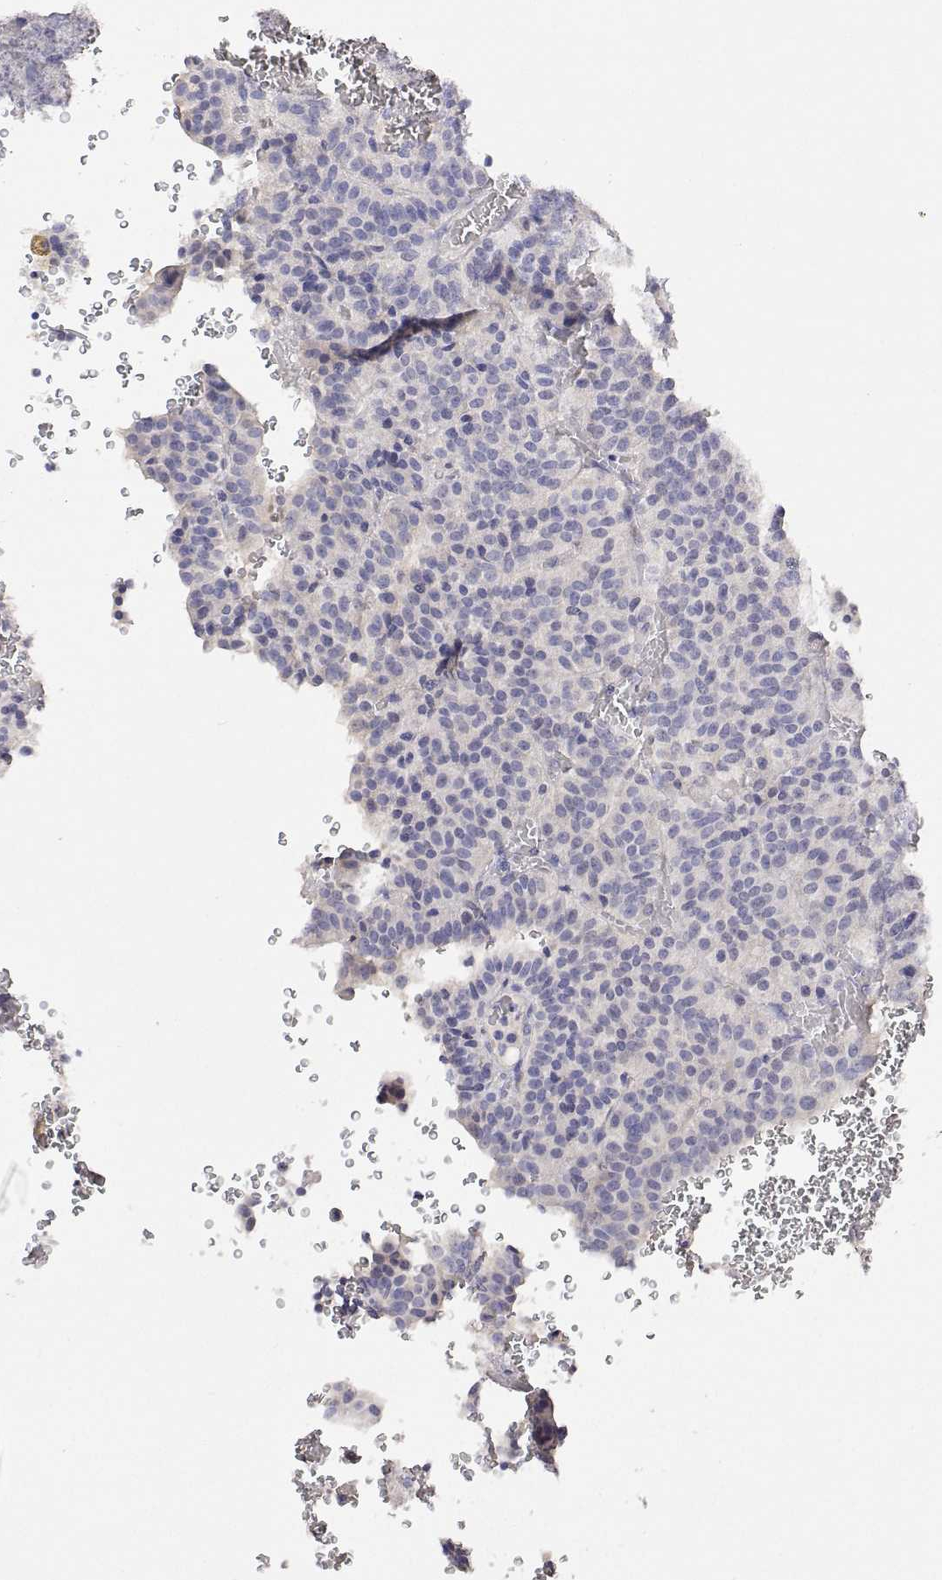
{"staining": {"intensity": "negative", "quantity": "none", "location": "none"}, "tissue": "carcinoid", "cell_type": "Tumor cells", "image_type": "cancer", "snomed": [{"axis": "morphology", "description": "Carcinoid, malignant, NOS"}, {"axis": "topography", "description": "Lung"}], "caption": "An IHC photomicrograph of carcinoid (malignant) is shown. There is no staining in tumor cells of carcinoid (malignant).", "gene": "PLCB1", "patient": {"sex": "male", "age": 70}}